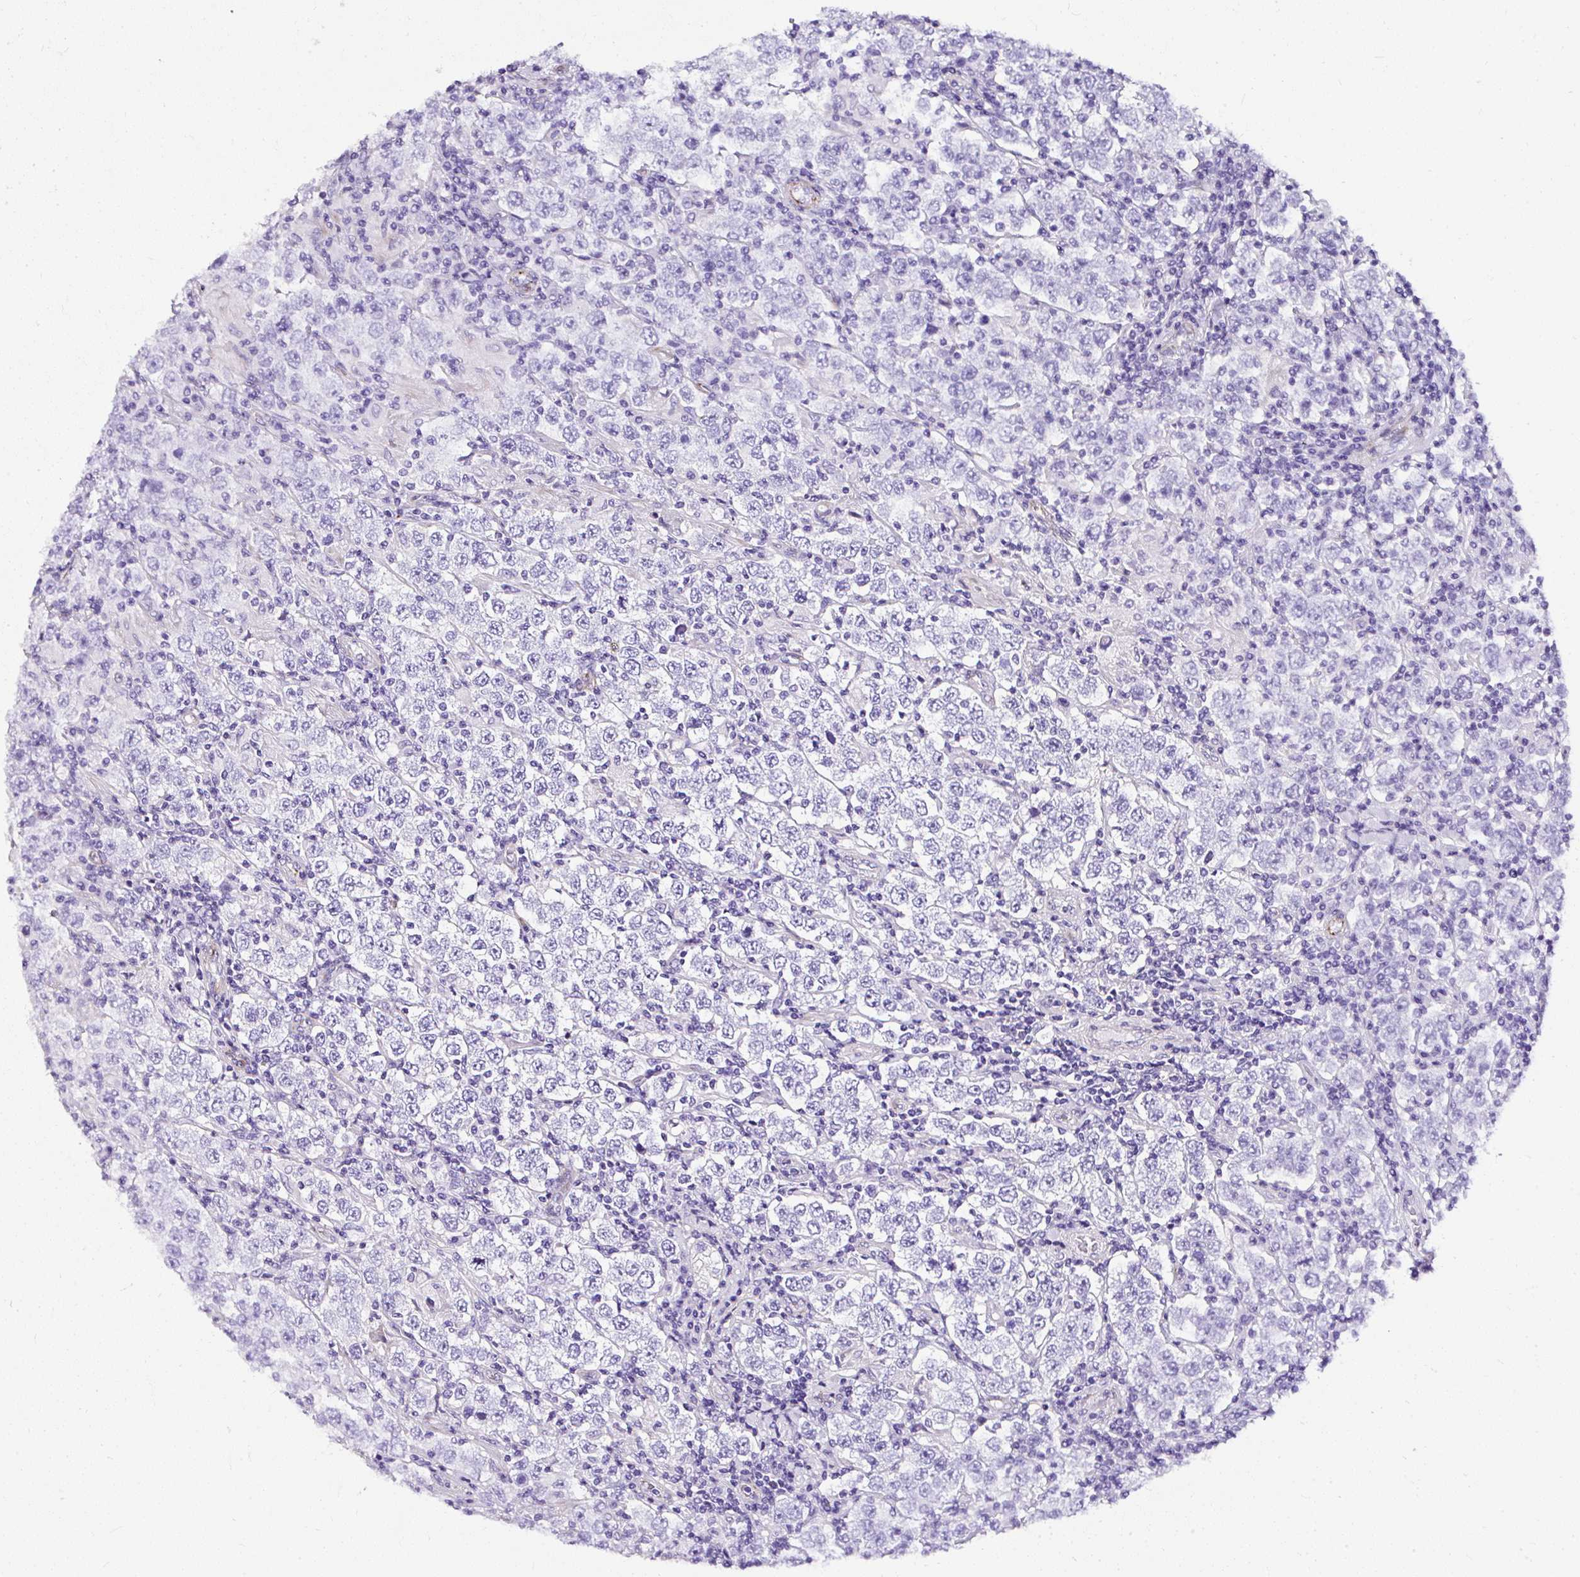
{"staining": {"intensity": "negative", "quantity": "none", "location": "none"}, "tissue": "testis cancer", "cell_type": "Tumor cells", "image_type": "cancer", "snomed": [{"axis": "morphology", "description": "Normal tissue, NOS"}, {"axis": "morphology", "description": "Urothelial carcinoma, High grade"}, {"axis": "morphology", "description": "Seminoma, NOS"}, {"axis": "morphology", "description": "Carcinoma, Embryonal, NOS"}, {"axis": "topography", "description": "Urinary bladder"}, {"axis": "topography", "description": "Testis"}], "caption": "The photomicrograph demonstrates no significant staining in tumor cells of testis cancer.", "gene": "DEPDC5", "patient": {"sex": "male", "age": 41}}